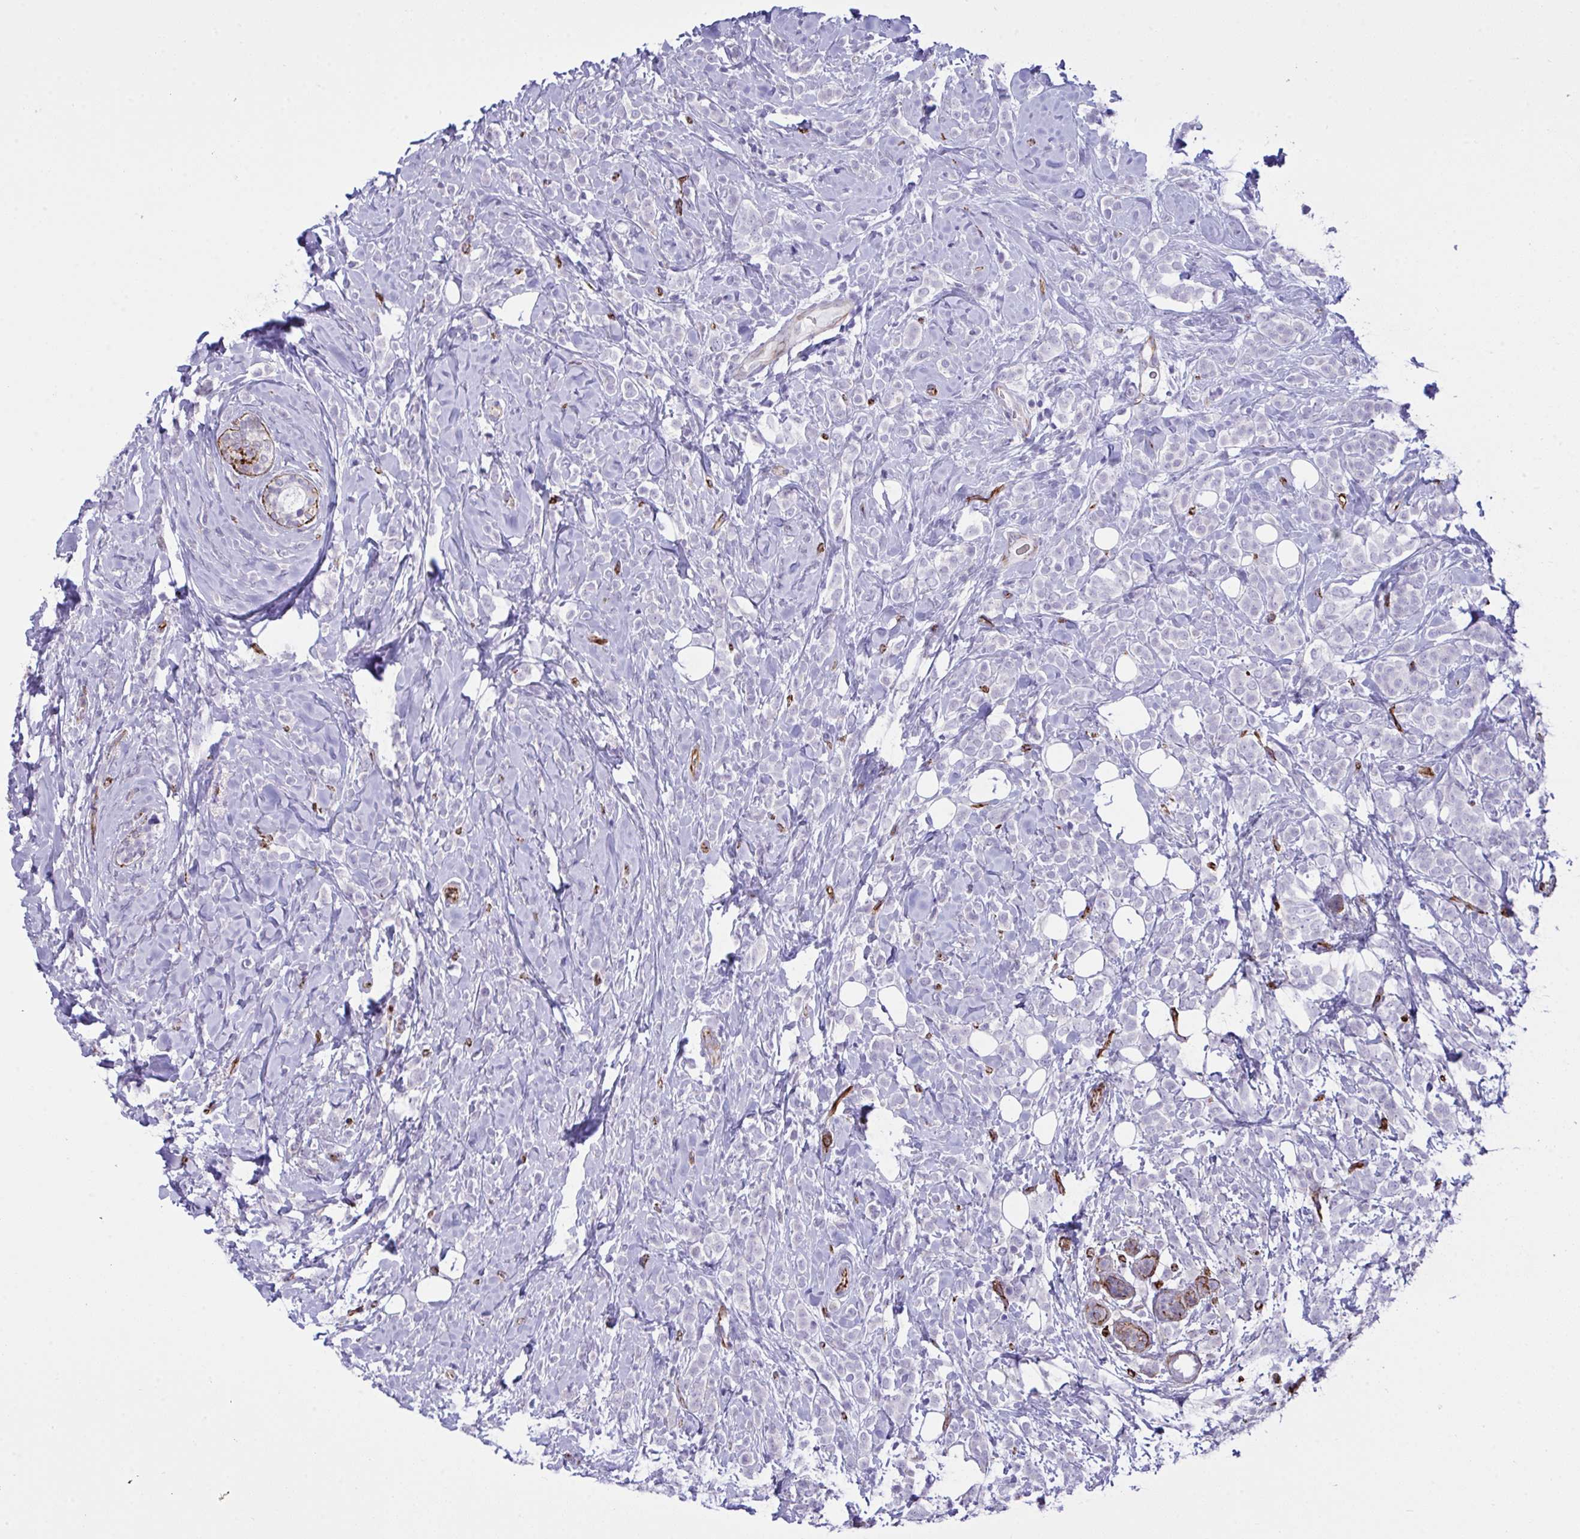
{"staining": {"intensity": "negative", "quantity": "none", "location": "none"}, "tissue": "breast cancer", "cell_type": "Tumor cells", "image_type": "cancer", "snomed": [{"axis": "morphology", "description": "Lobular carcinoma"}, {"axis": "topography", "description": "Breast"}], "caption": "Protein analysis of breast cancer demonstrates no significant positivity in tumor cells. (DAB (3,3'-diaminobenzidine) IHC visualized using brightfield microscopy, high magnification).", "gene": "SLC35B1", "patient": {"sex": "female", "age": 49}}